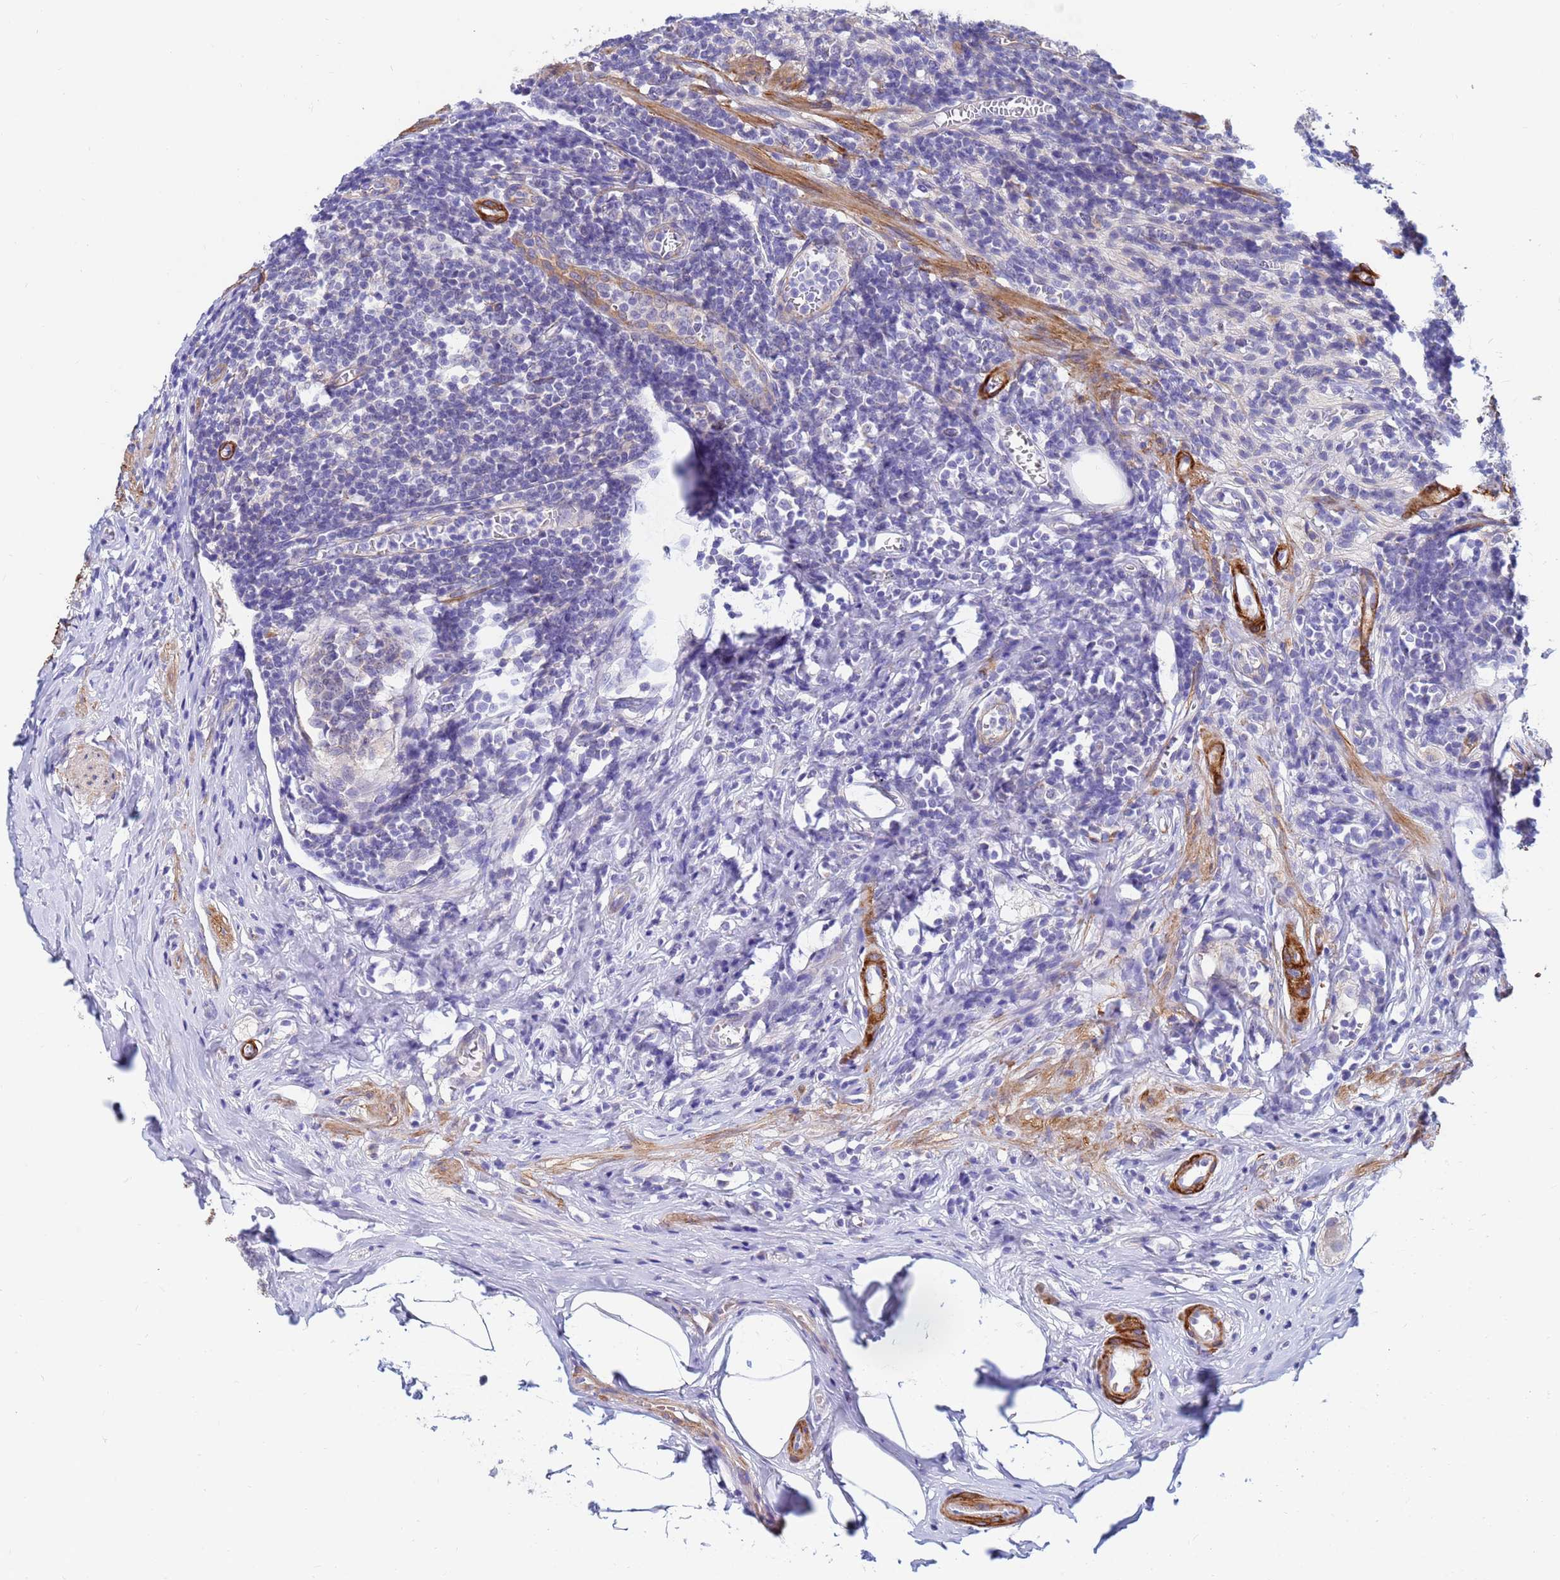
{"staining": {"intensity": "moderate", "quantity": ">75%", "location": "cytoplasmic/membranous"}, "tissue": "appendix", "cell_type": "Glandular cells", "image_type": "normal", "snomed": [{"axis": "morphology", "description": "Normal tissue, NOS"}, {"axis": "topography", "description": "Appendix"}], "caption": "The immunohistochemical stain highlights moderate cytoplasmic/membranous expression in glandular cells of benign appendix.", "gene": "SDR39U1", "patient": {"sex": "male", "age": 56}}